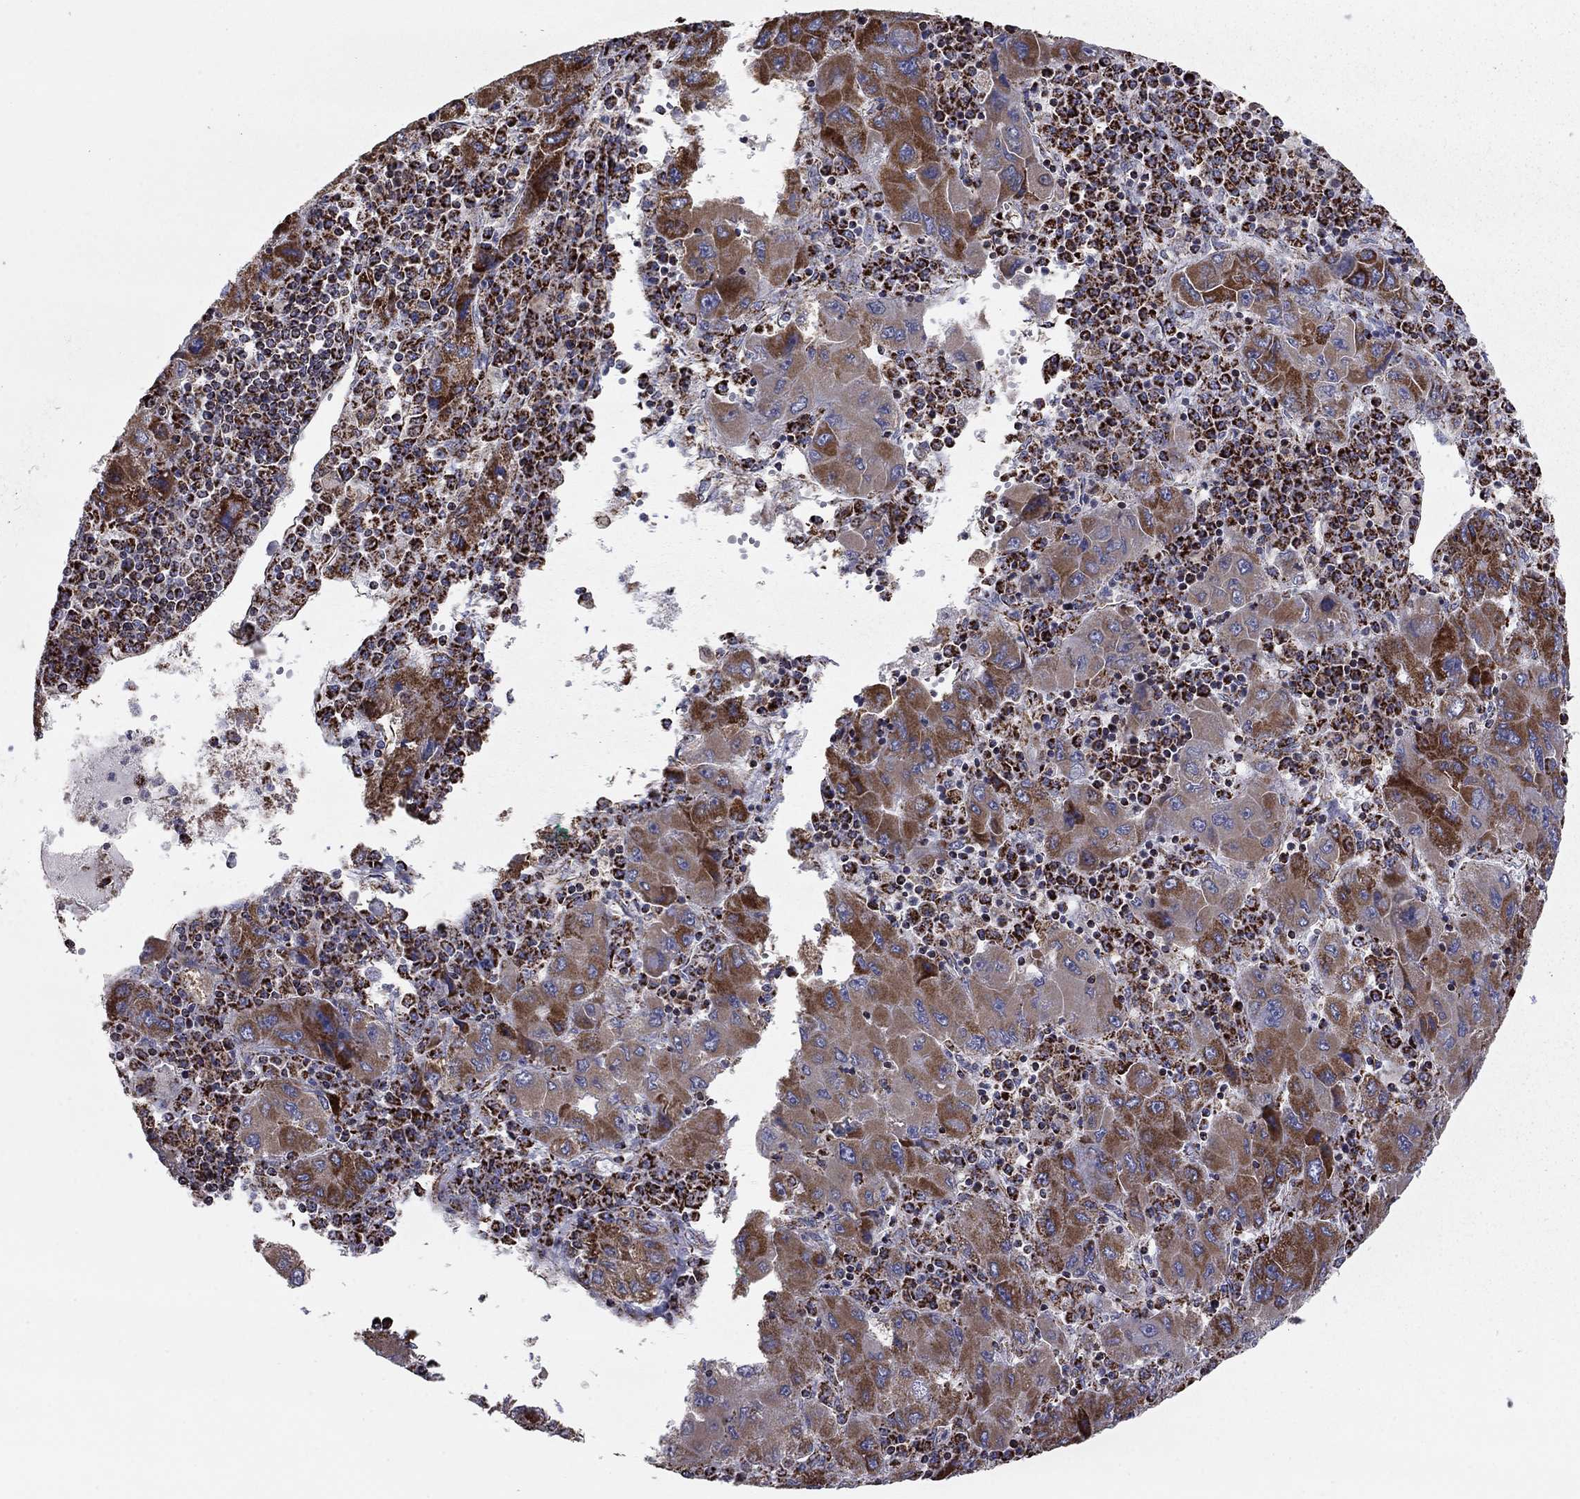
{"staining": {"intensity": "strong", "quantity": "25%-75%", "location": "cytoplasmic/membranous"}, "tissue": "liver cancer", "cell_type": "Tumor cells", "image_type": "cancer", "snomed": [{"axis": "morphology", "description": "Carcinoma, Hepatocellular, NOS"}, {"axis": "topography", "description": "Liver"}], "caption": "Immunohistochemical staining of human liver cancer (hepatocellular carcinoma) reveals strong cytoplasmic/membranous protein positivity in approximately 25%-75% of tumor cells. Using DAB (brown) and hematoxylin (blue) stains, captured at high magnification using brightfield microscopy.", "gene": "NDUFV1", "patient": {"sex": "male", "age": 75}}